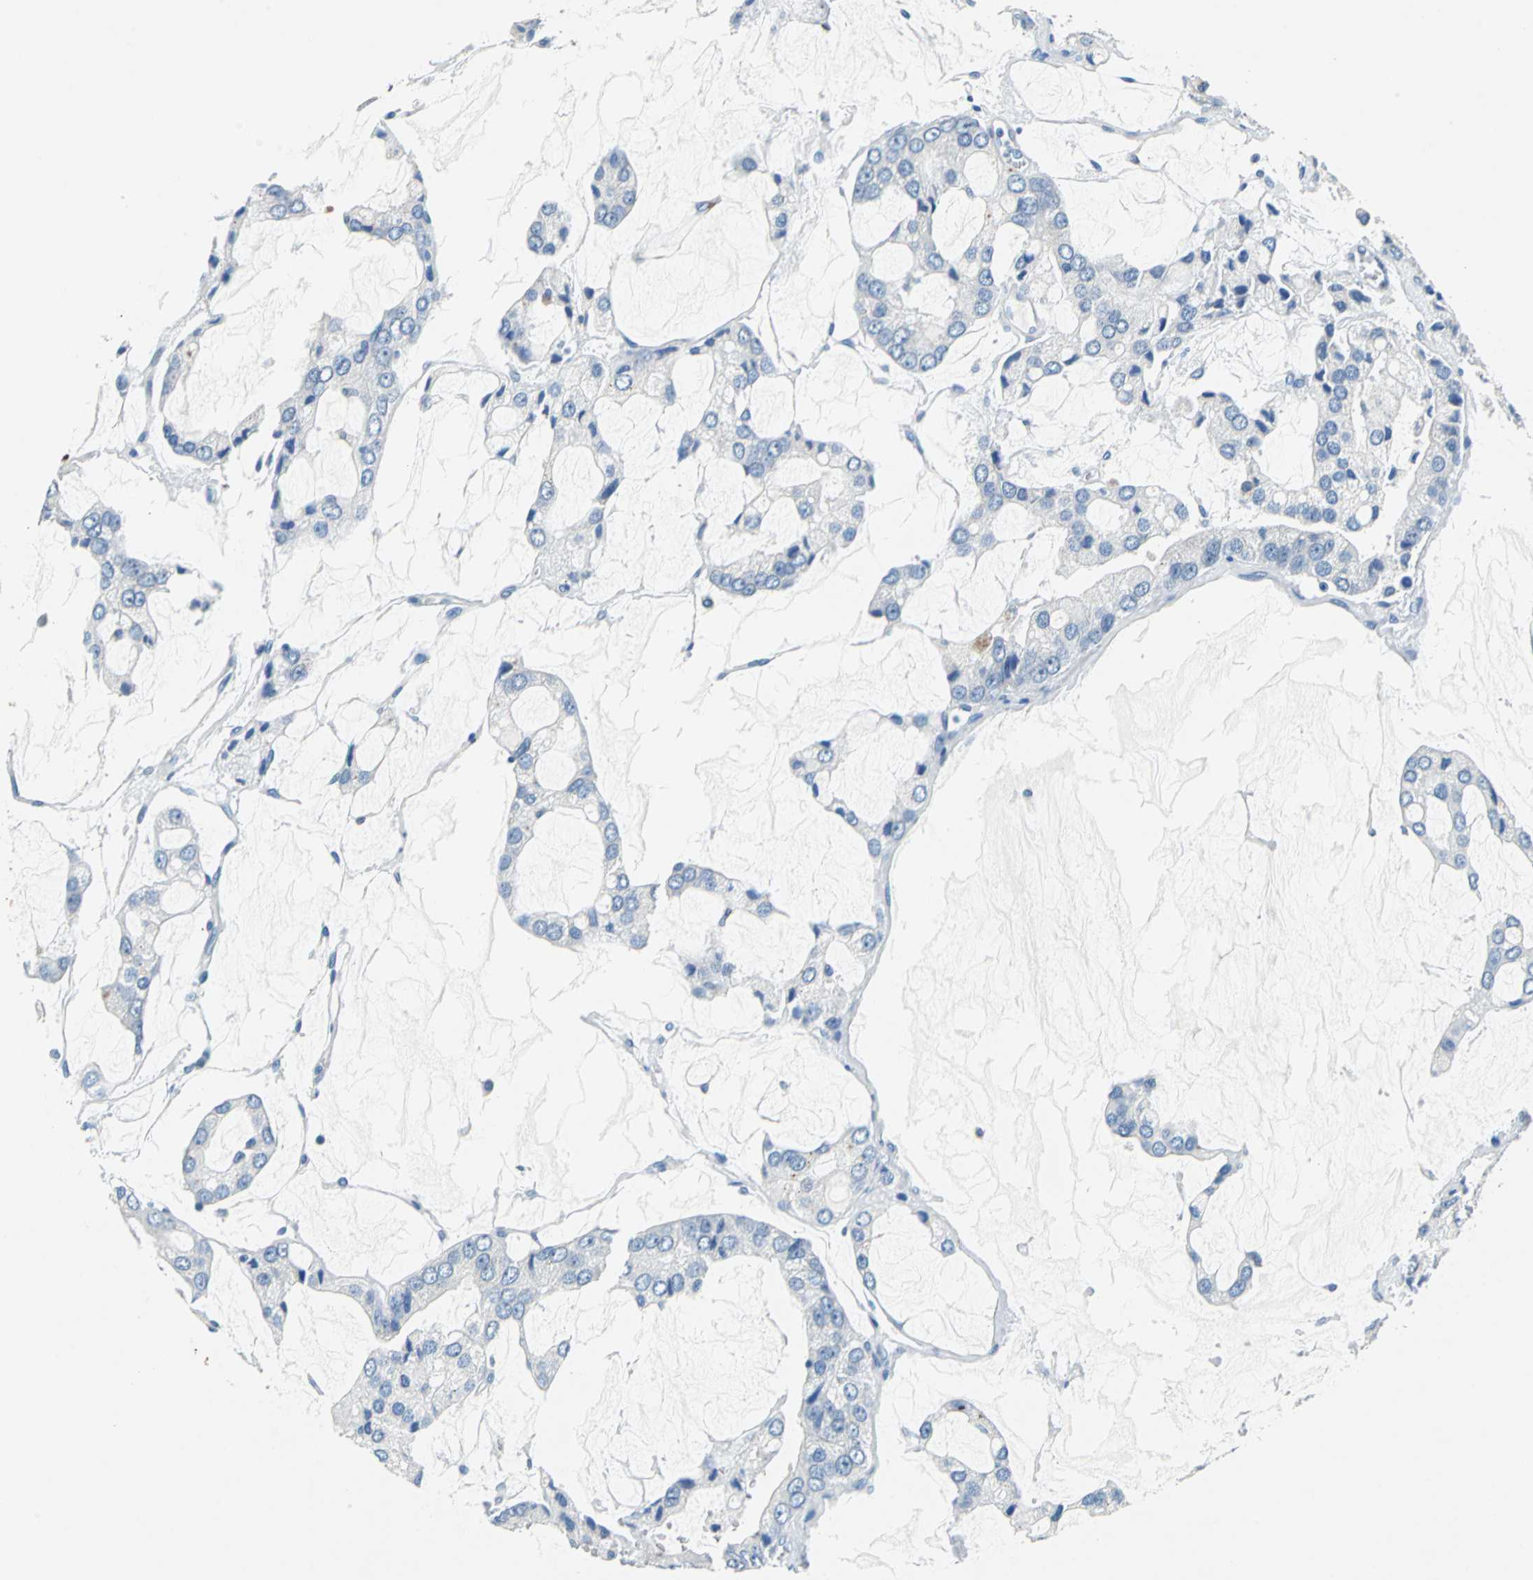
{"staining": {"intensity": "negative", "quantity": "none", "location": "none"}, "tissue": "prostate cancer", "cell_type": "Tumor cells", "image_type": "cancer", "snomed": [{"axis": "morphology", "description": "Adenocarcinoma, High grade"}, {"axis": "topography", "description": "Prostate"}], "caption": "Micrograph shows no protein expression in tumor cells of prostate cancer tissue. (Immunohistochemistry, brightfield microscopy, high magnification).", "gene": "TEX264", "patient": {"sex": "male", "age": 67}}